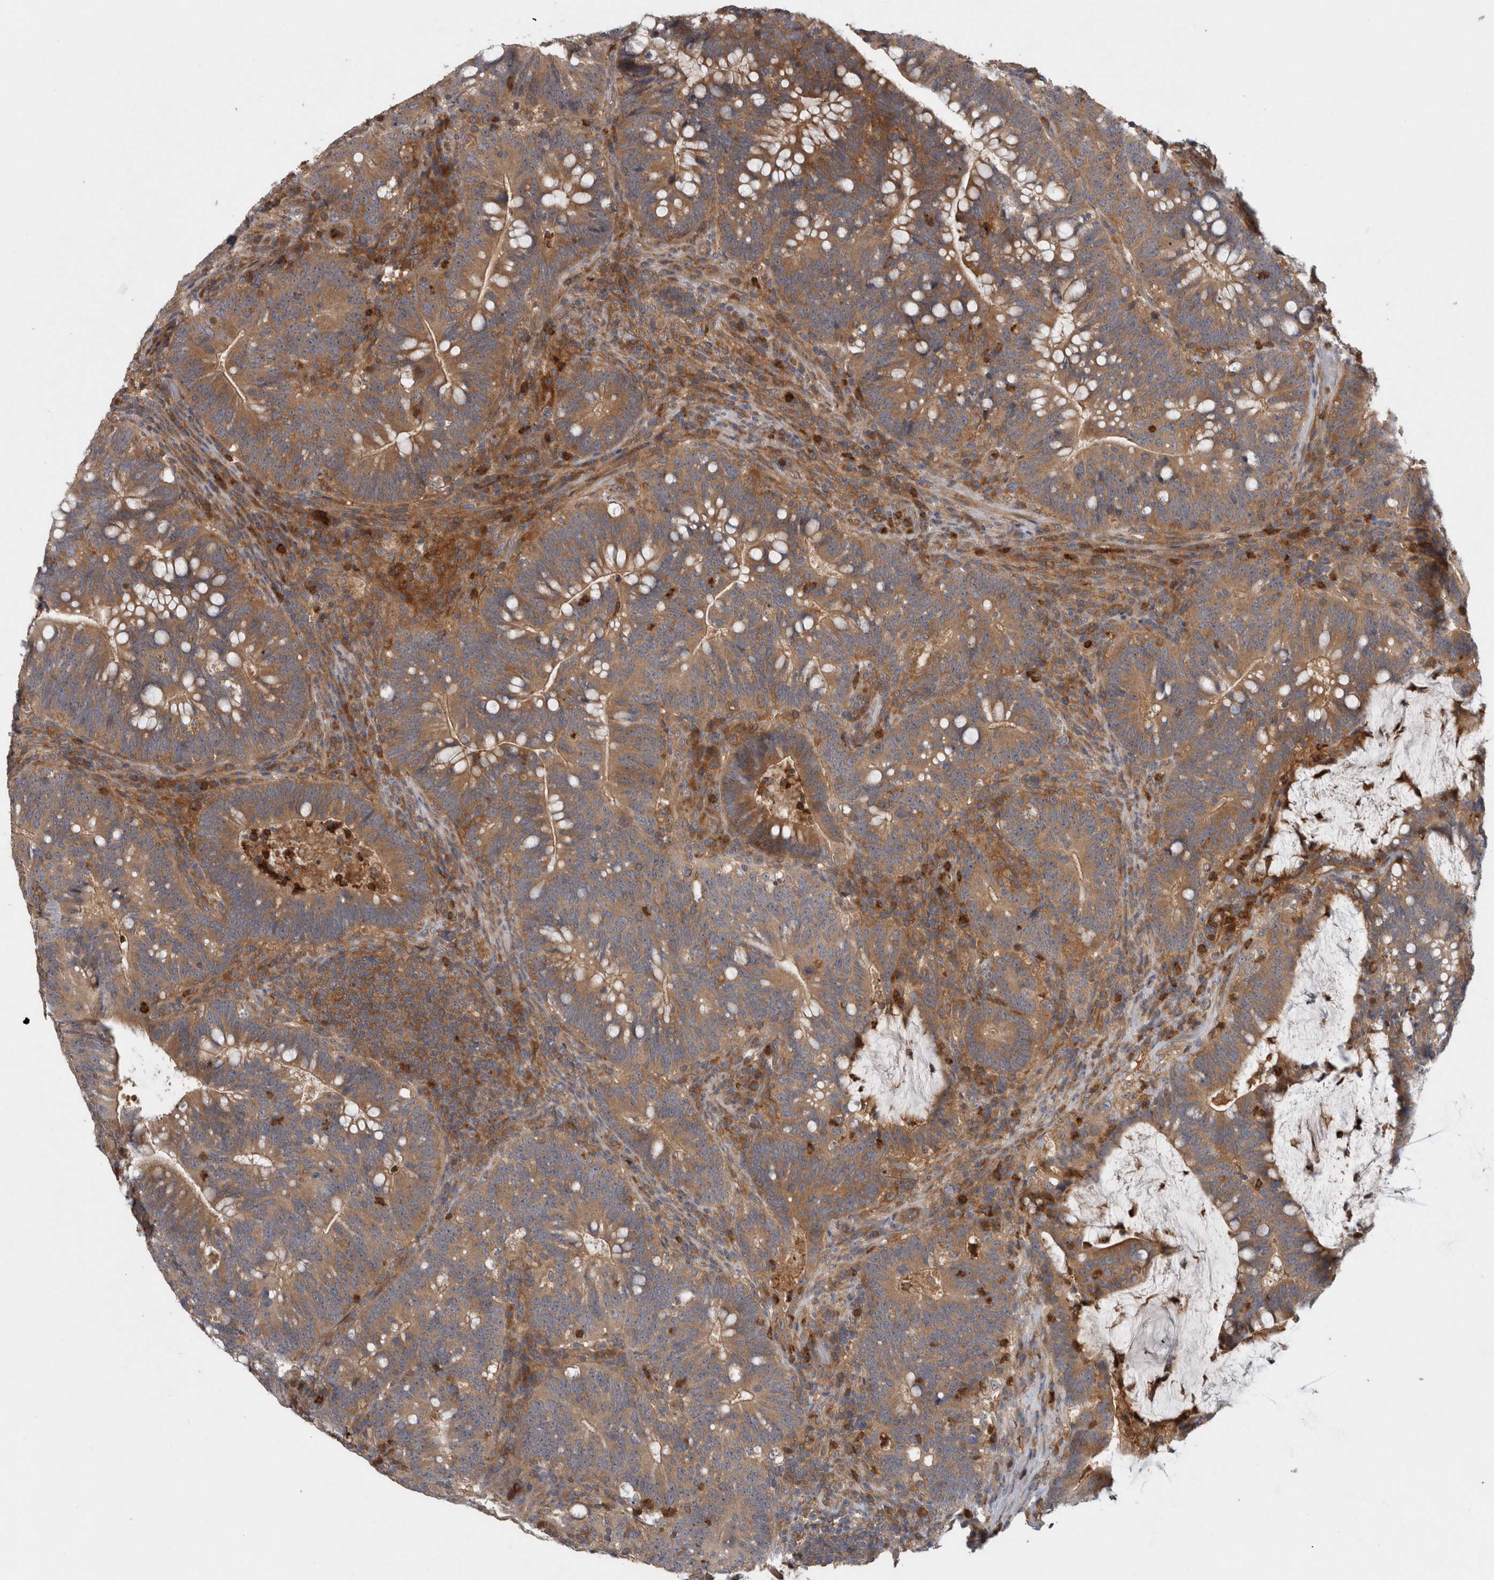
{"staining": {"intensity": "moderate", "quantity": ">75%", "location": "cytoplasmic/membranous"}, "tissue": "colorectal cancer", "cell_type": "Tumor cells", "image_type": "cancer", "snomed": [{"axis": "morphology", "description": "Adenocarcinoma, NOS"}, {"axis": "topography", "description": "Colon"}], "caption": "There is medium levels of moderate cytoplasmic/membranous staining in tumor cells of colorectal adenocarcinoma, as demonstrated by immunohistochemical staining (brown color).", "gene": "VEPH1", "patient": {"sex": "female", "age": 66}}